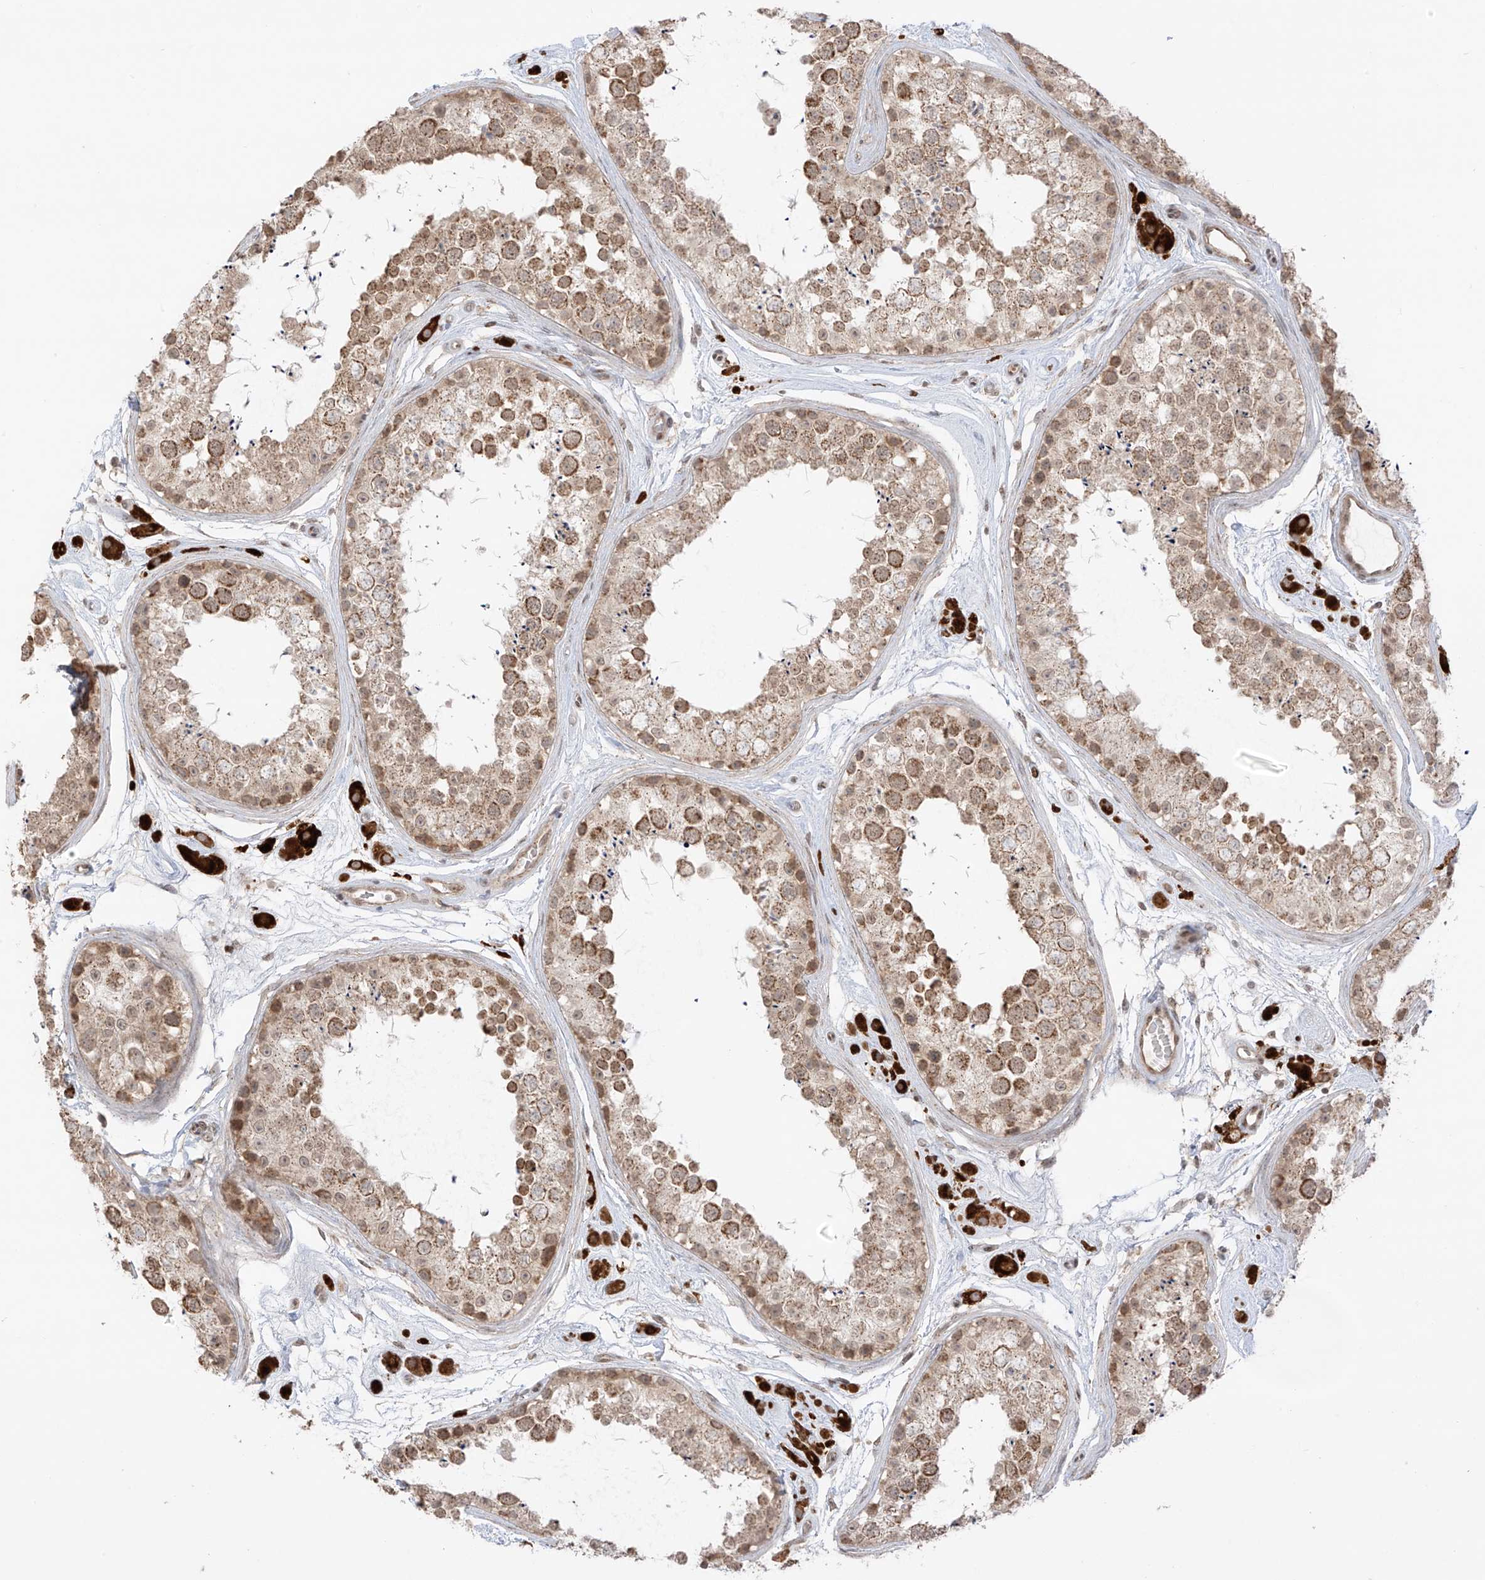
{"staining": {"intensity": "moderate", "quantity": "25%-75%", "location": "cytoplasmic/membranous,nuclear"}, "tissue": "testis", "cell_type": "Cells in seminiferous ducts", "image_type": "normal", "snomed": [{"axis": "morphology", "description": "Normal tissue, NOS"}, {"axis": "topography", "description": "Testis"}], "caption": "Immunohistochemistry (IHC) micrograph of normal testis stained for a protein (brown), which shows medium levels of moderate cytoplasmic/membranous,nuclear expression in approximately 25%-75% of cells in seminiferous ducts.", "gene": "N4BP3", "patient": {"sex": "male", "age": 25}}